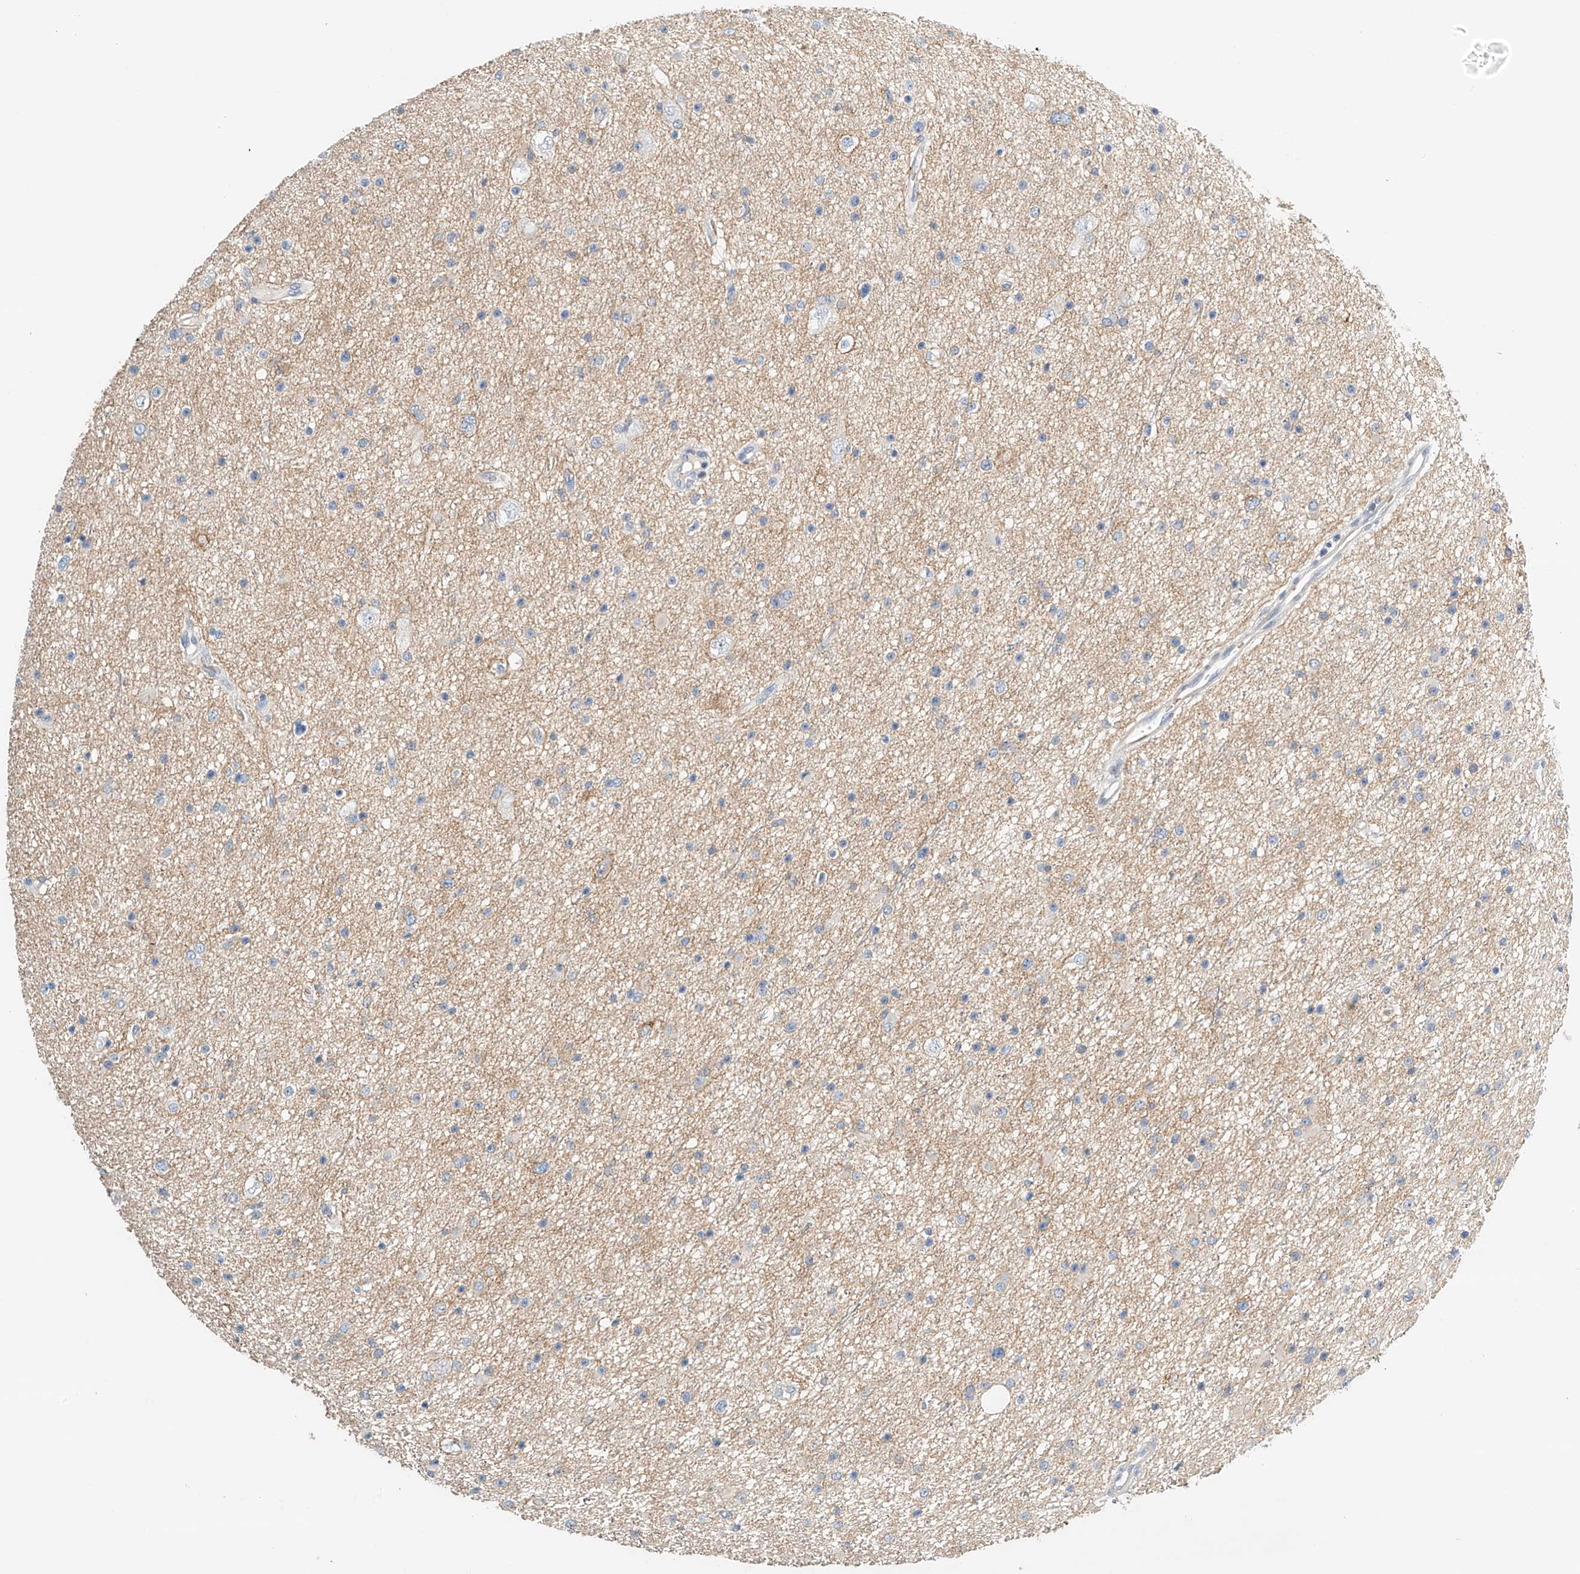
{"staining": {"intensity": "negative", "quantity": "none", "location": "none"}, "tissue": "glioma", "cell_type": "Tumor cells", "image_type": "cancer", "snomed": [{"axis": "morphology", "description": "Glioma, malignant, Low grade"}, {"axis": "topography", "description": "Cerebral cortex"}], "caption": "This is a image of IHC staining of malignant low-grade glioma, which shows no expression in tumor cells.", "gene": "RCAN3", "patient": {"sex": "female", "age": 39}}